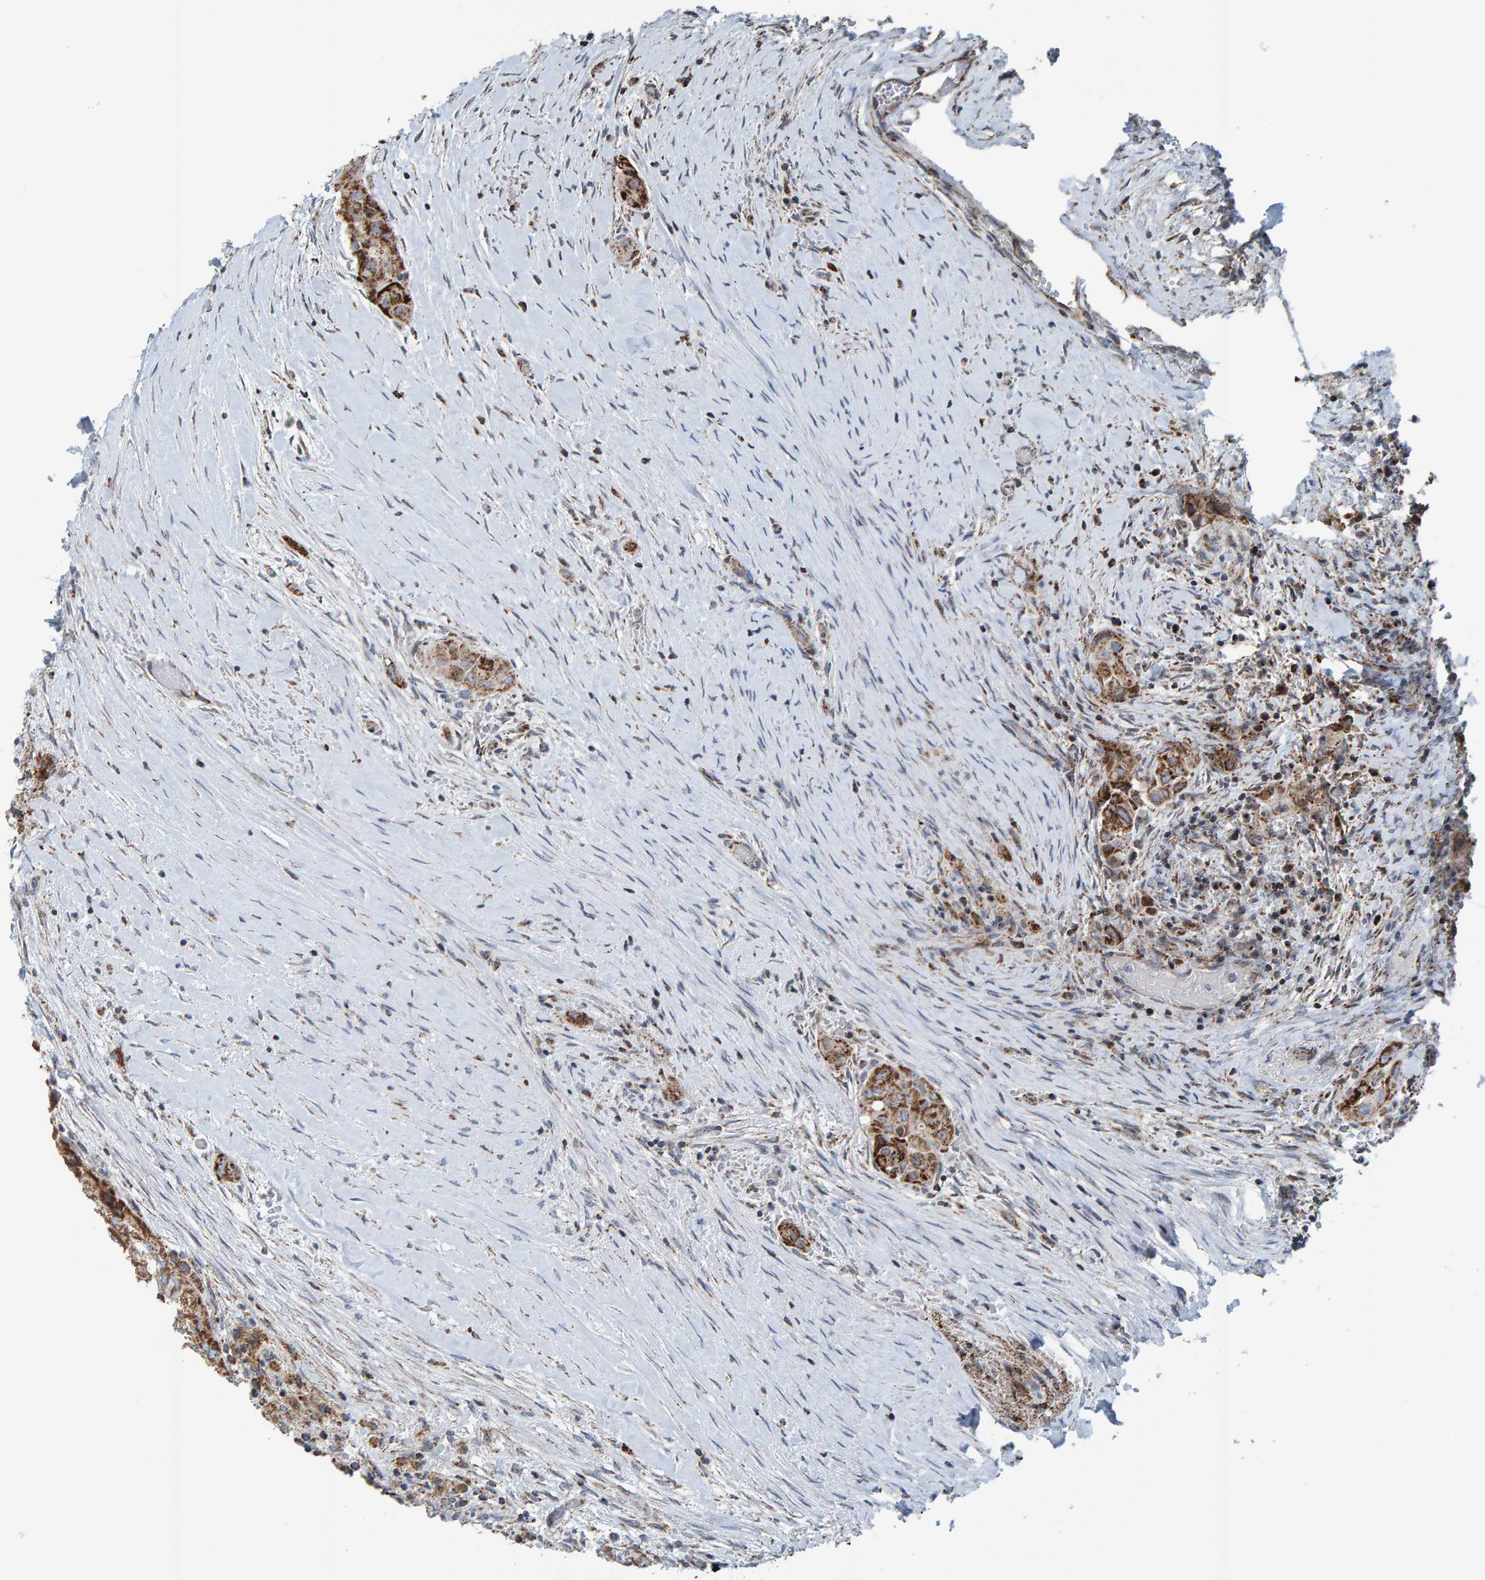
{"staining": {"intensity": "strong", "quantity": ">75%", "location": "cytoplasmic/membranous"}, "tissue": "thyroid cancer", "cell_type": "Tumor cells", "image_type": "cancer", "snomed": [{"axis": "morphology", "description": "Papillary adenocarcinoma, NOS"}, {"axis": "topography", "description": "Thyroid gland"}], "caption": "Immunohistochemical staining of human thyroid cancer (papillary adenocarcinoma) shows high levels of strong cytoplasmic/membranous protein positivity in approximately >75% of tumor cells.", "gene": "ZNF48", "patient": {"sex": "female", "age": 59}}